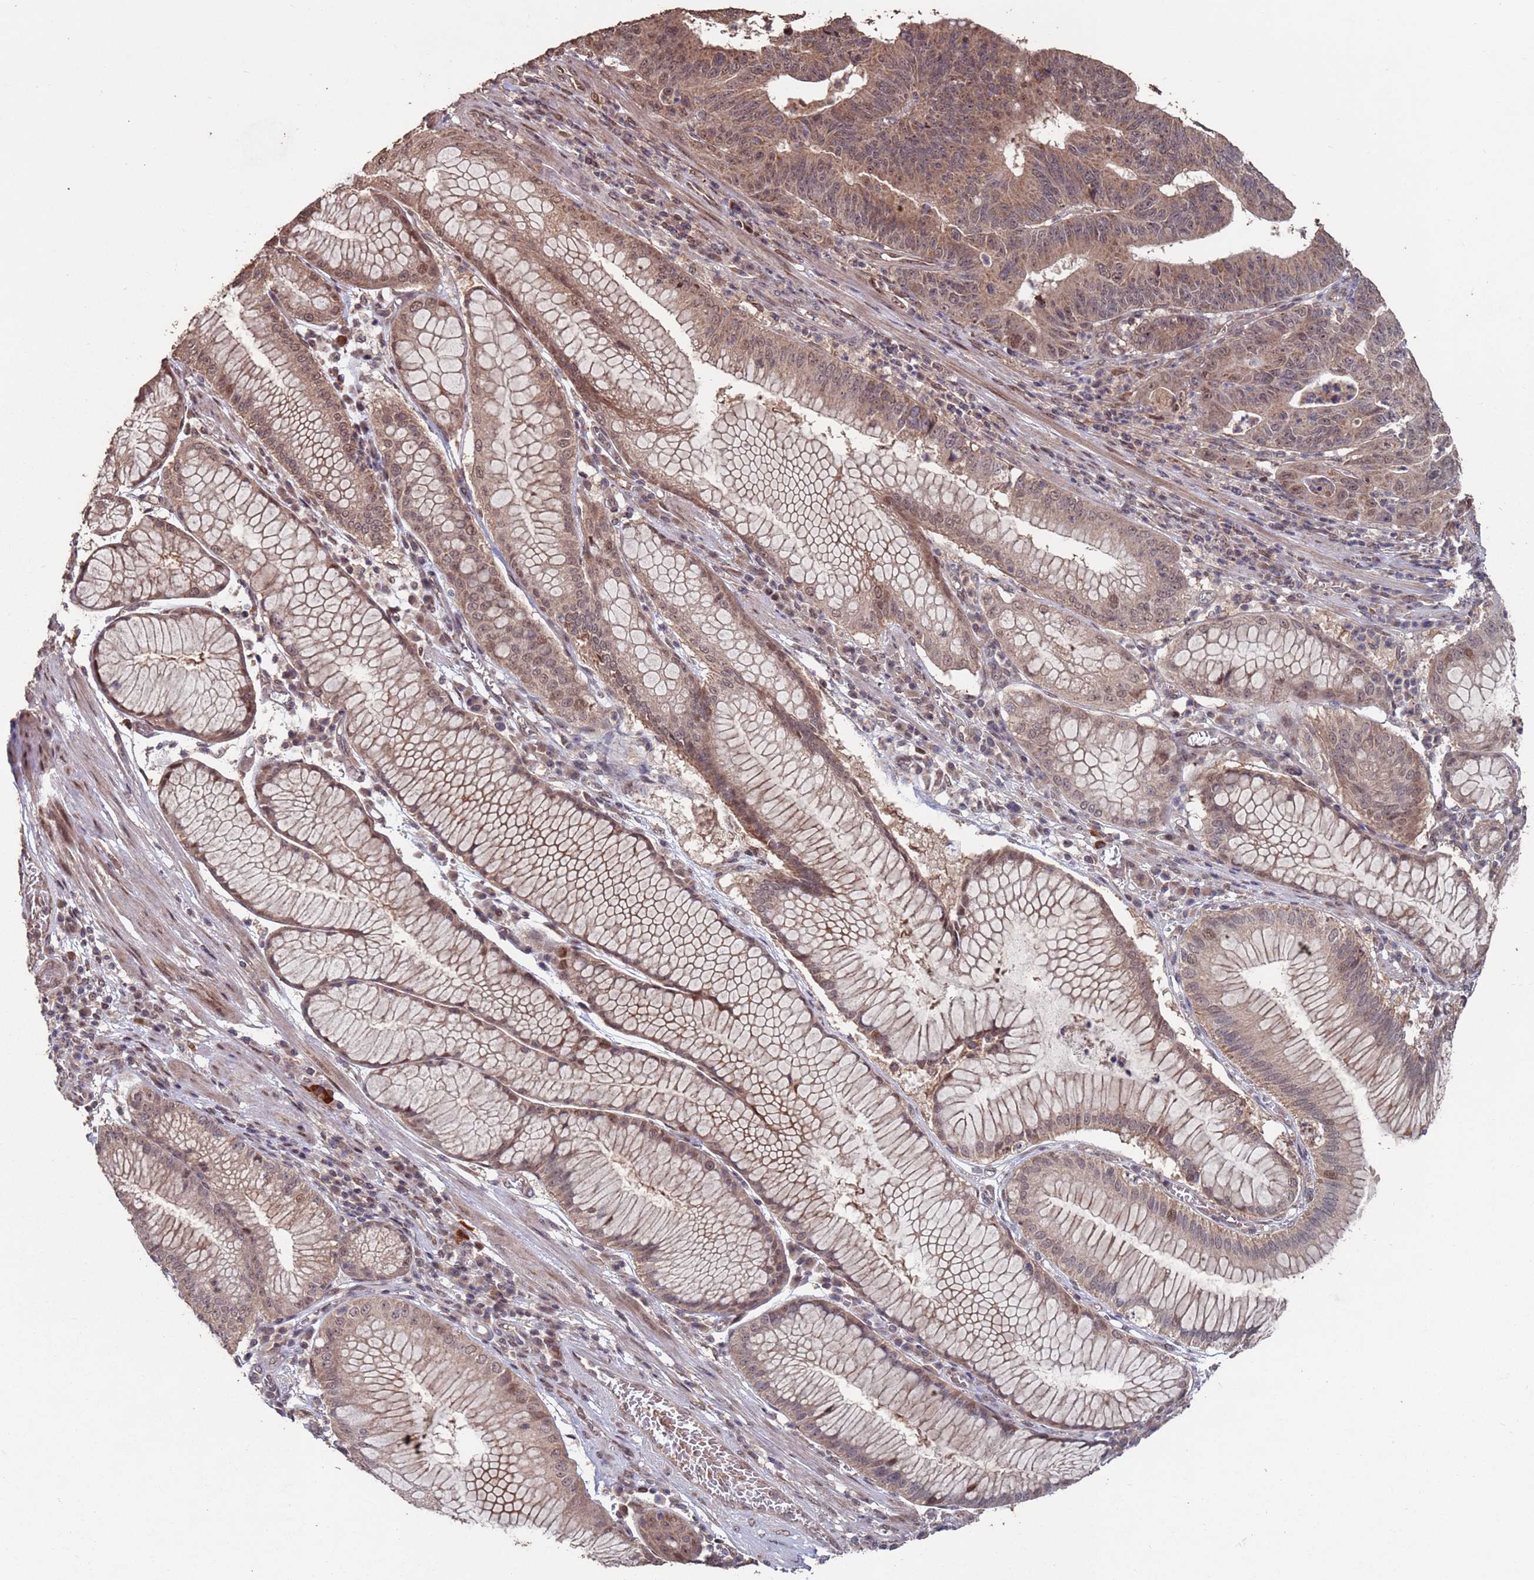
{"staining": {"intensity": "moderate", "quantity": "25%-75%", "location": "cytoplasmic/membranous,nuclear"}, "tissue": "stomach cancer", "cell_type": "Tumor cells", "image_type": "cancer", "snomed": [{"axis": "morphology", "description": "Adenocarcinoma, NOS"}, {"axis": "topography", "description": "Stomach"}], "caption": "An immunohistochemistry (IHC) micrograph of neoplastic tissue is shown. Protein staining in brown shows moderate cytoplasmic/membranous and nuclear positivity in adenocarcinoma (stomach) within tumor cells.", "gene": "PRR7", "patient": {"sex": "male", "age": 59}}